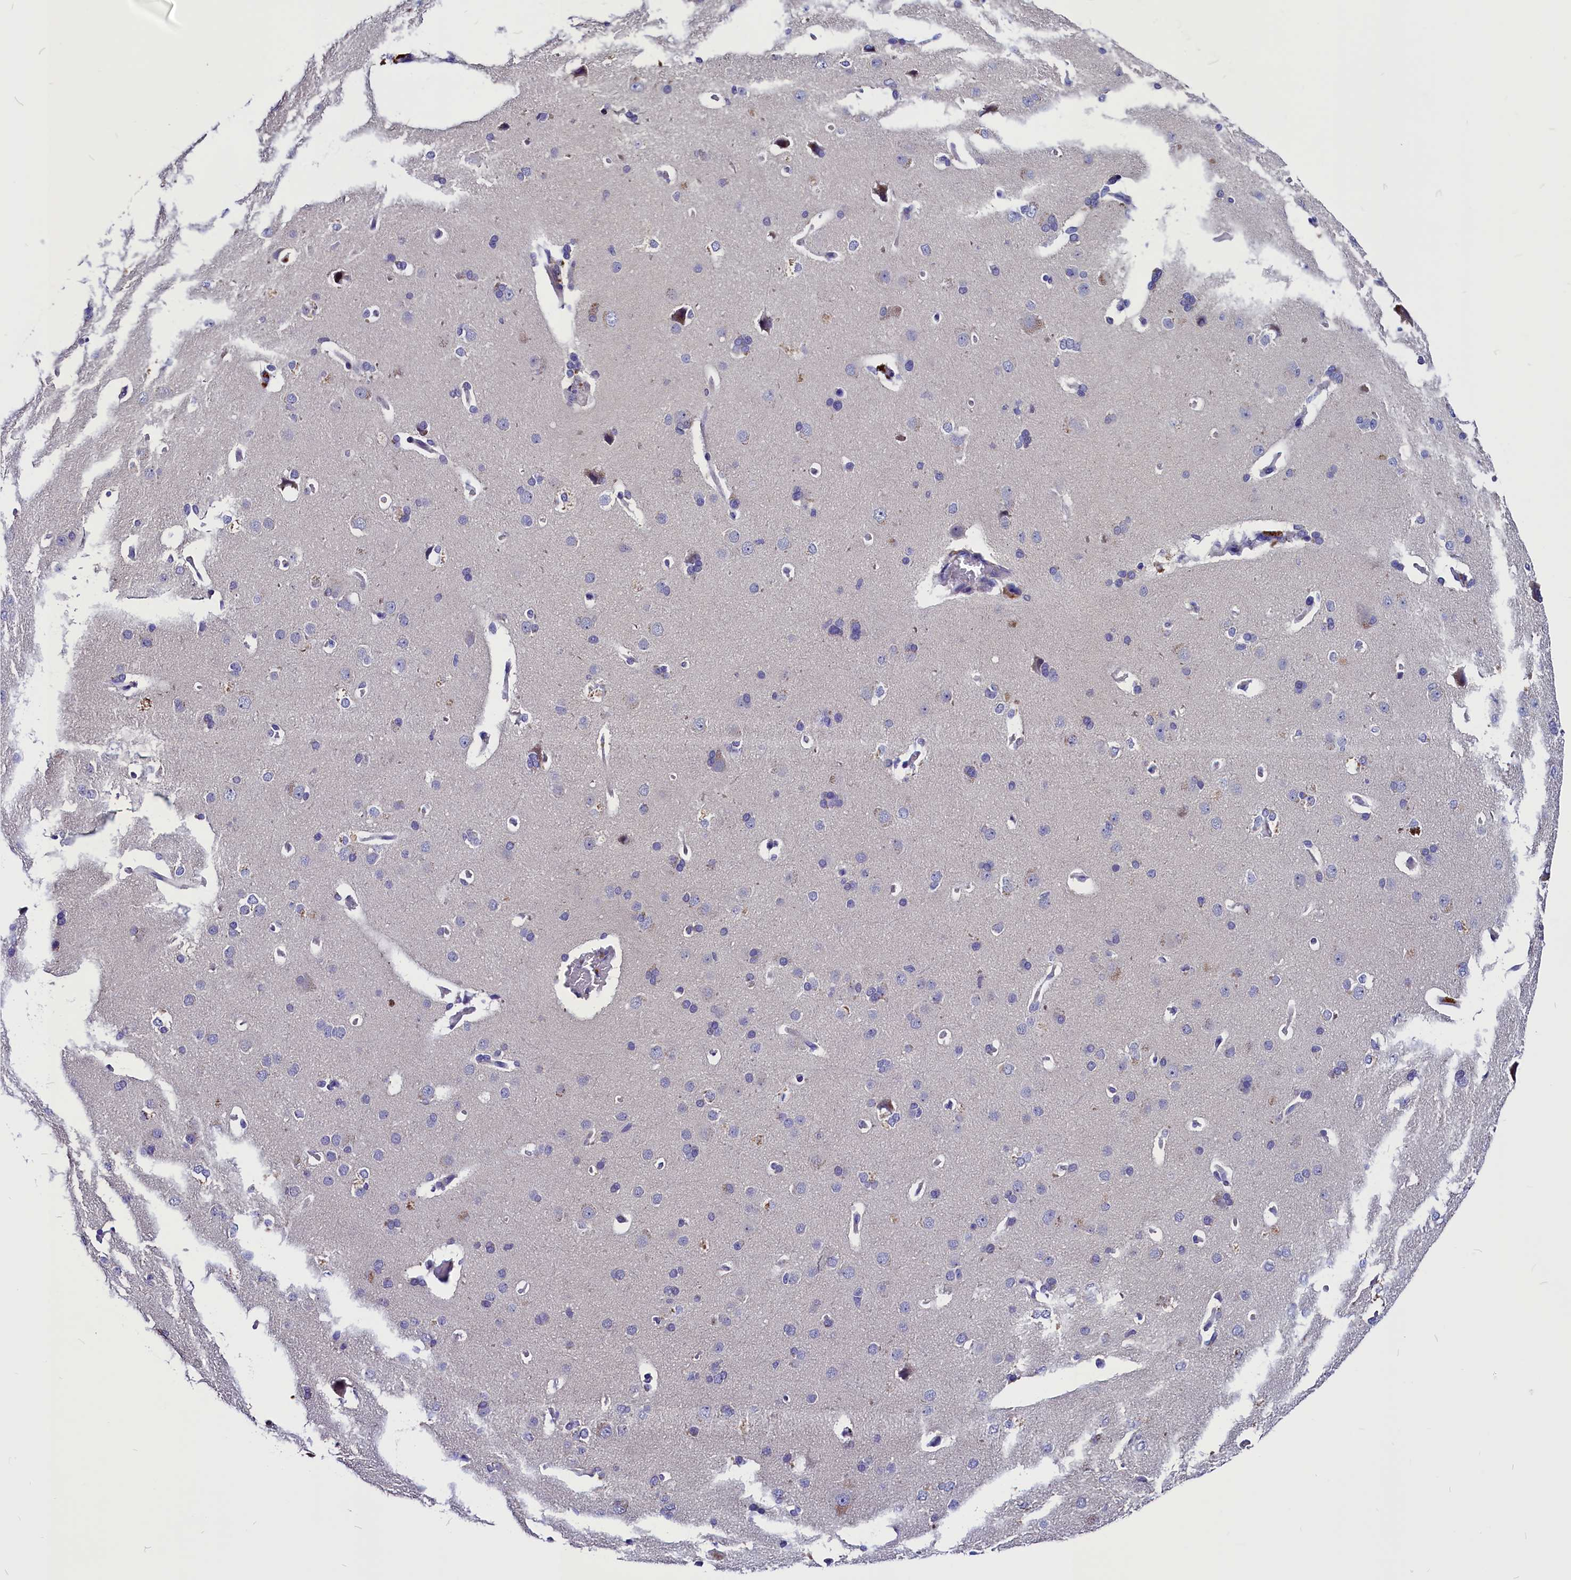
{"staining": {"intensity": "moderate", "quantity": "<25%", "location": "cytoplasmic/membranous"}, "tissue": "cerebral cortex", "cell_type": "Endothelial cells", "image_type": "normal", "snomed": [{"axis": "morphology", "description": "Normal tissue, NOS"}, {"axis": "topography", "description": "Cerebral cortex"}], "caption": "Immunohistochemical staining of unremarkable cerebral cortex reveals moderate cytoplasmic/membranous protein positivity in about <25% of endothelial cells. (Stains: DAB in brown, nuclei in blue, Microscopy: brightfield microscopy at high magnification).", "gene": "CCBE1", "patient": {"sex": "male", "age": 62}}